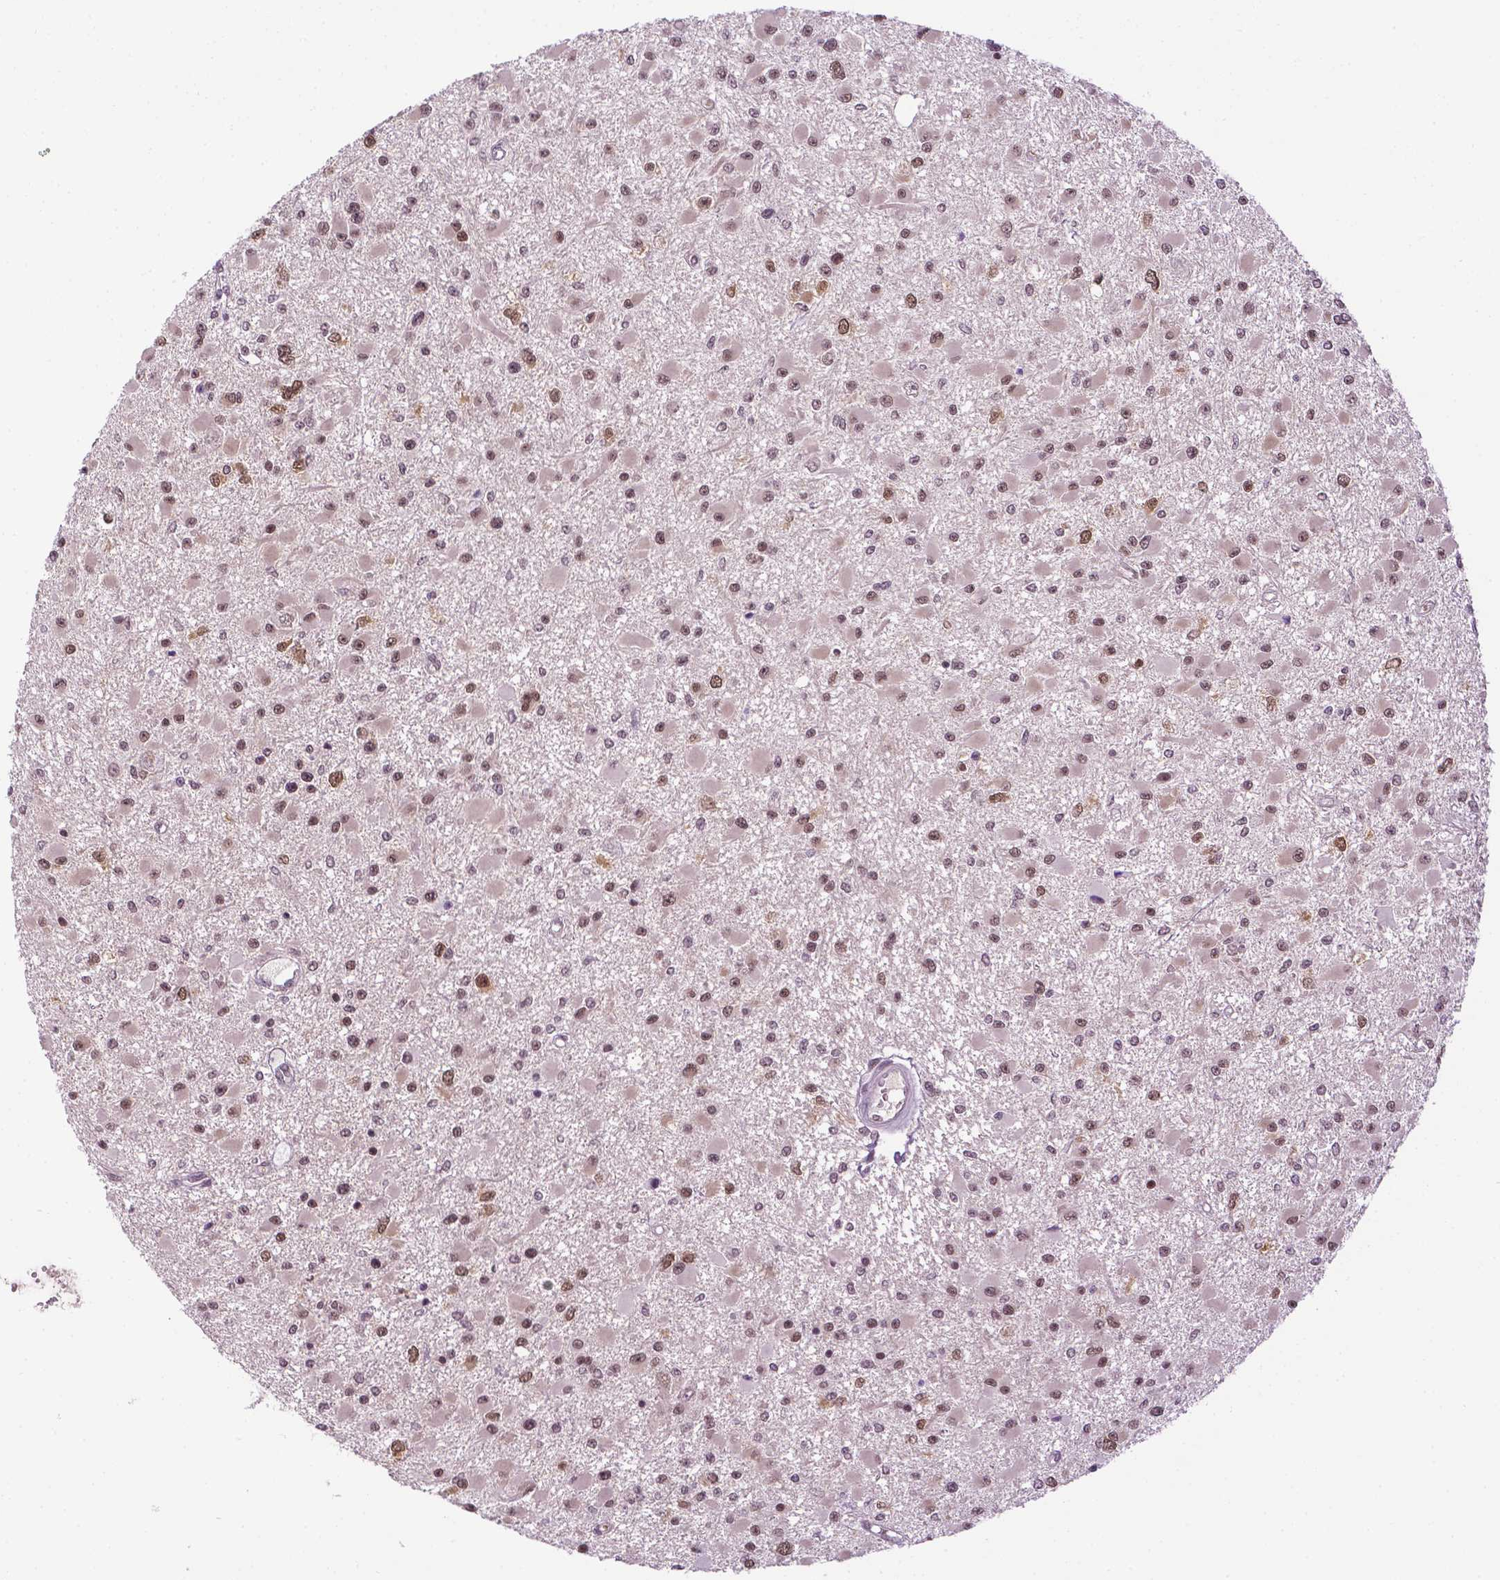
{"staining": {"intensity": "moderate", "quantity": ">75%", "location": "nuclear"}, "tissue": "glioma", "cell_type": "Tumor cells", "image_type": "cancer", "snomed": [{"axis": "morphology", "description": "Glioma, malignant, High grade"}, {"axis": "topography", "description": "Brain"}], "caption": "High-magnification brightfield microscopy of glioma stained with DAB (3,3'-diaminobenzidine) (brown) and counterstained with hematoxylin (blue). tumor cells exhibit moderate nuclear staining is identified in about>75% of cells.", "gene": "UBQLN4", "patient": {"sex": "male", "age": 54}}